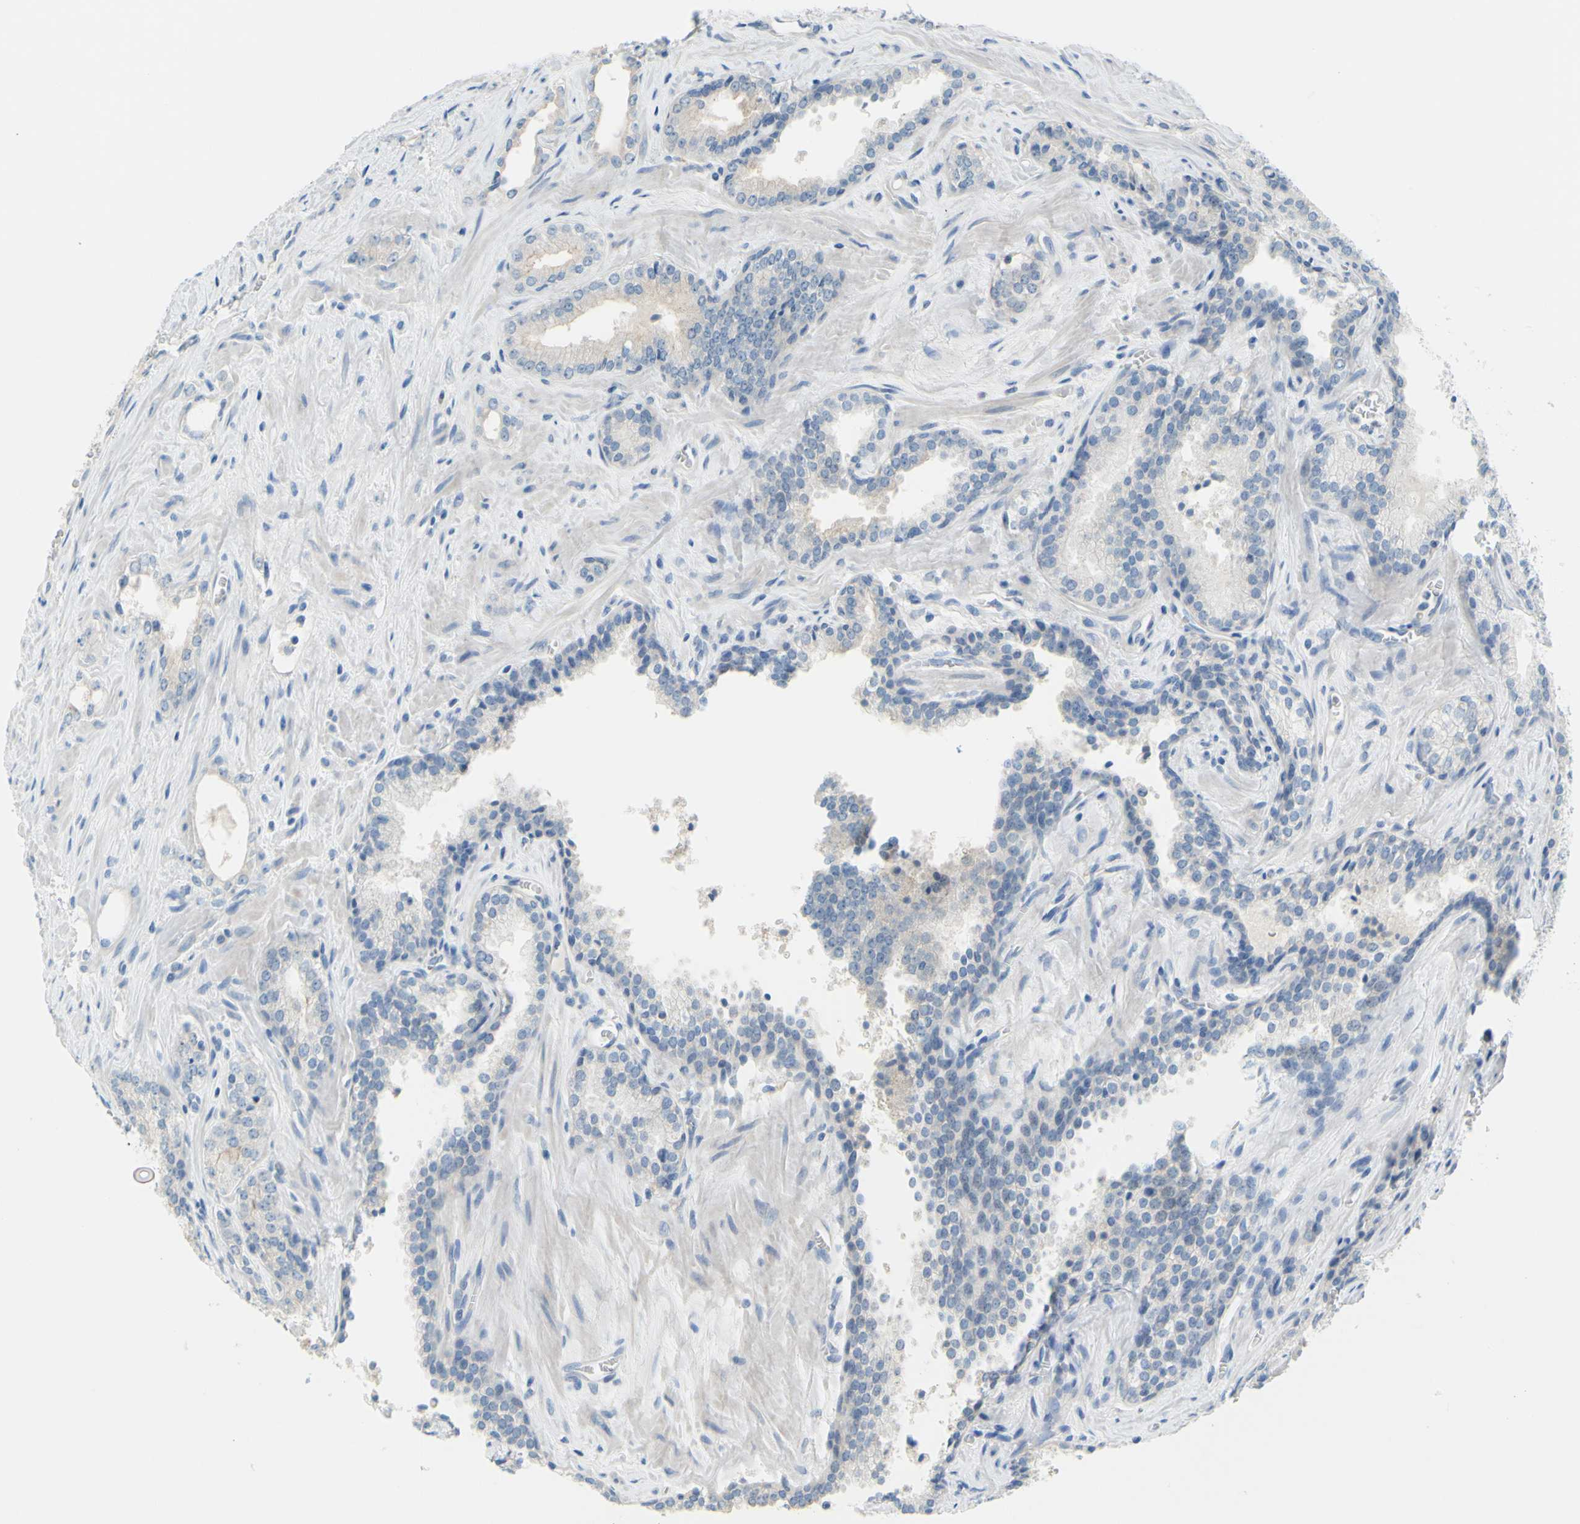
{"staining": {"intensity": "negative", "quantity": "none", "location": "none"}, "tissue": "prostate cancer", "cell_type": "Tumor cells", "image_type": "cancer", "snomed": [{"axis": "morphology", "description": "Adenocarcinoma, Low grade"}, {"axis": "topography", "description": "Prostate"}], "caption": "Low-grade adenocarcinoma (prostate) was stained to show a protein in brown. There is no significant positivity in tumor cells.", "gene": "SLC1A2", "patient": {"sex": "male", "age": 60}}